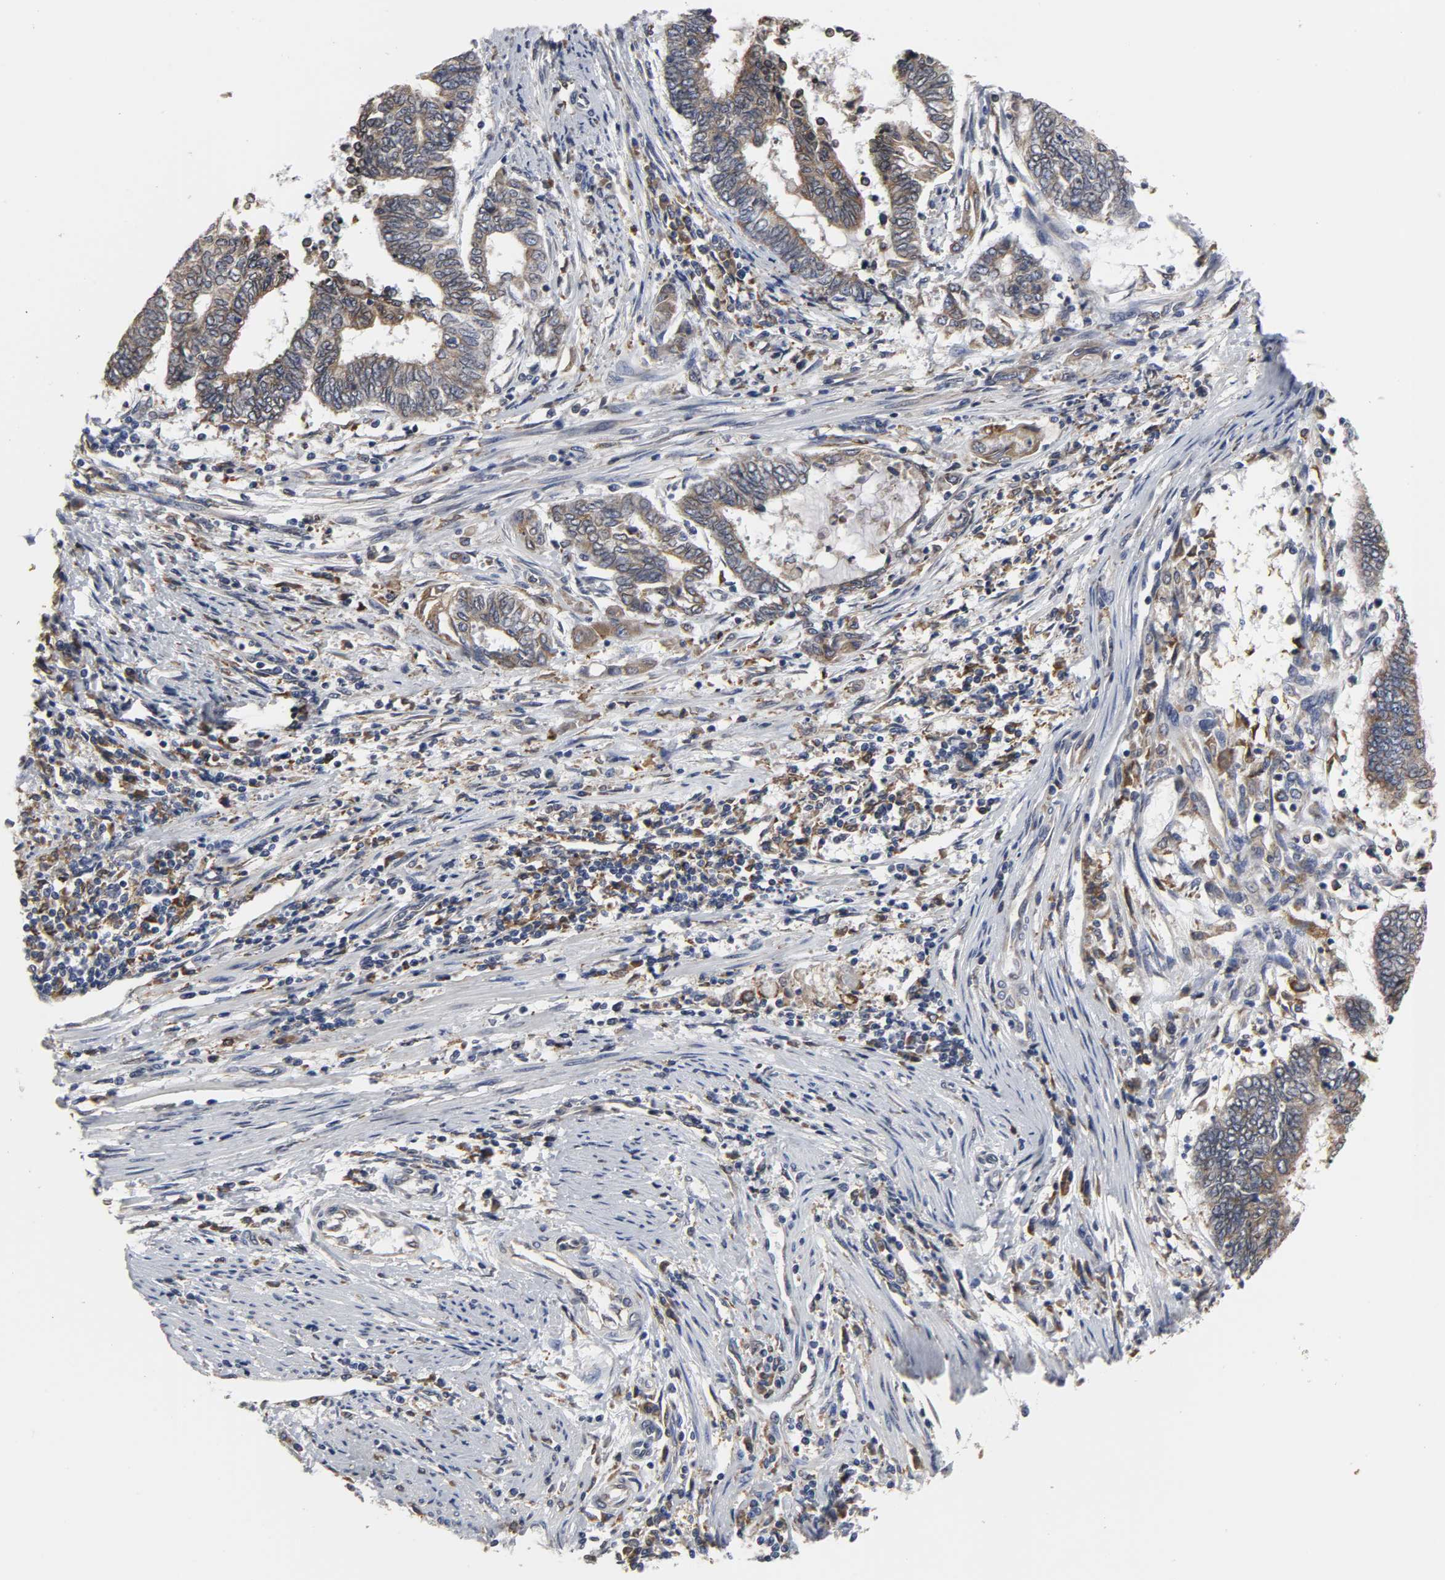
{"staining": {"intensity": "moderate", "quantity": ">75%", "location": "cytoplasmic/membranous"}, "tissue": "endometrial cancer", "cell_type": "Tumor cells", "image_type": "cancer", "snomed": [{"axis": "morphology", "description": "Adenocarcinoma, NOS"}, {"axis": "topography", "description": "Uterus"}, {"axis": "topography", "description": "Endometrium"}], "caption": "Human endometrial cancer (adenocarcinoma) stained for a protein (brown) reveals moderate cytoplasmic/membranous positive staining in about >75% of tumor cells.", "gene": "HCK", "patient": {"sex": "female", "age": 70}}